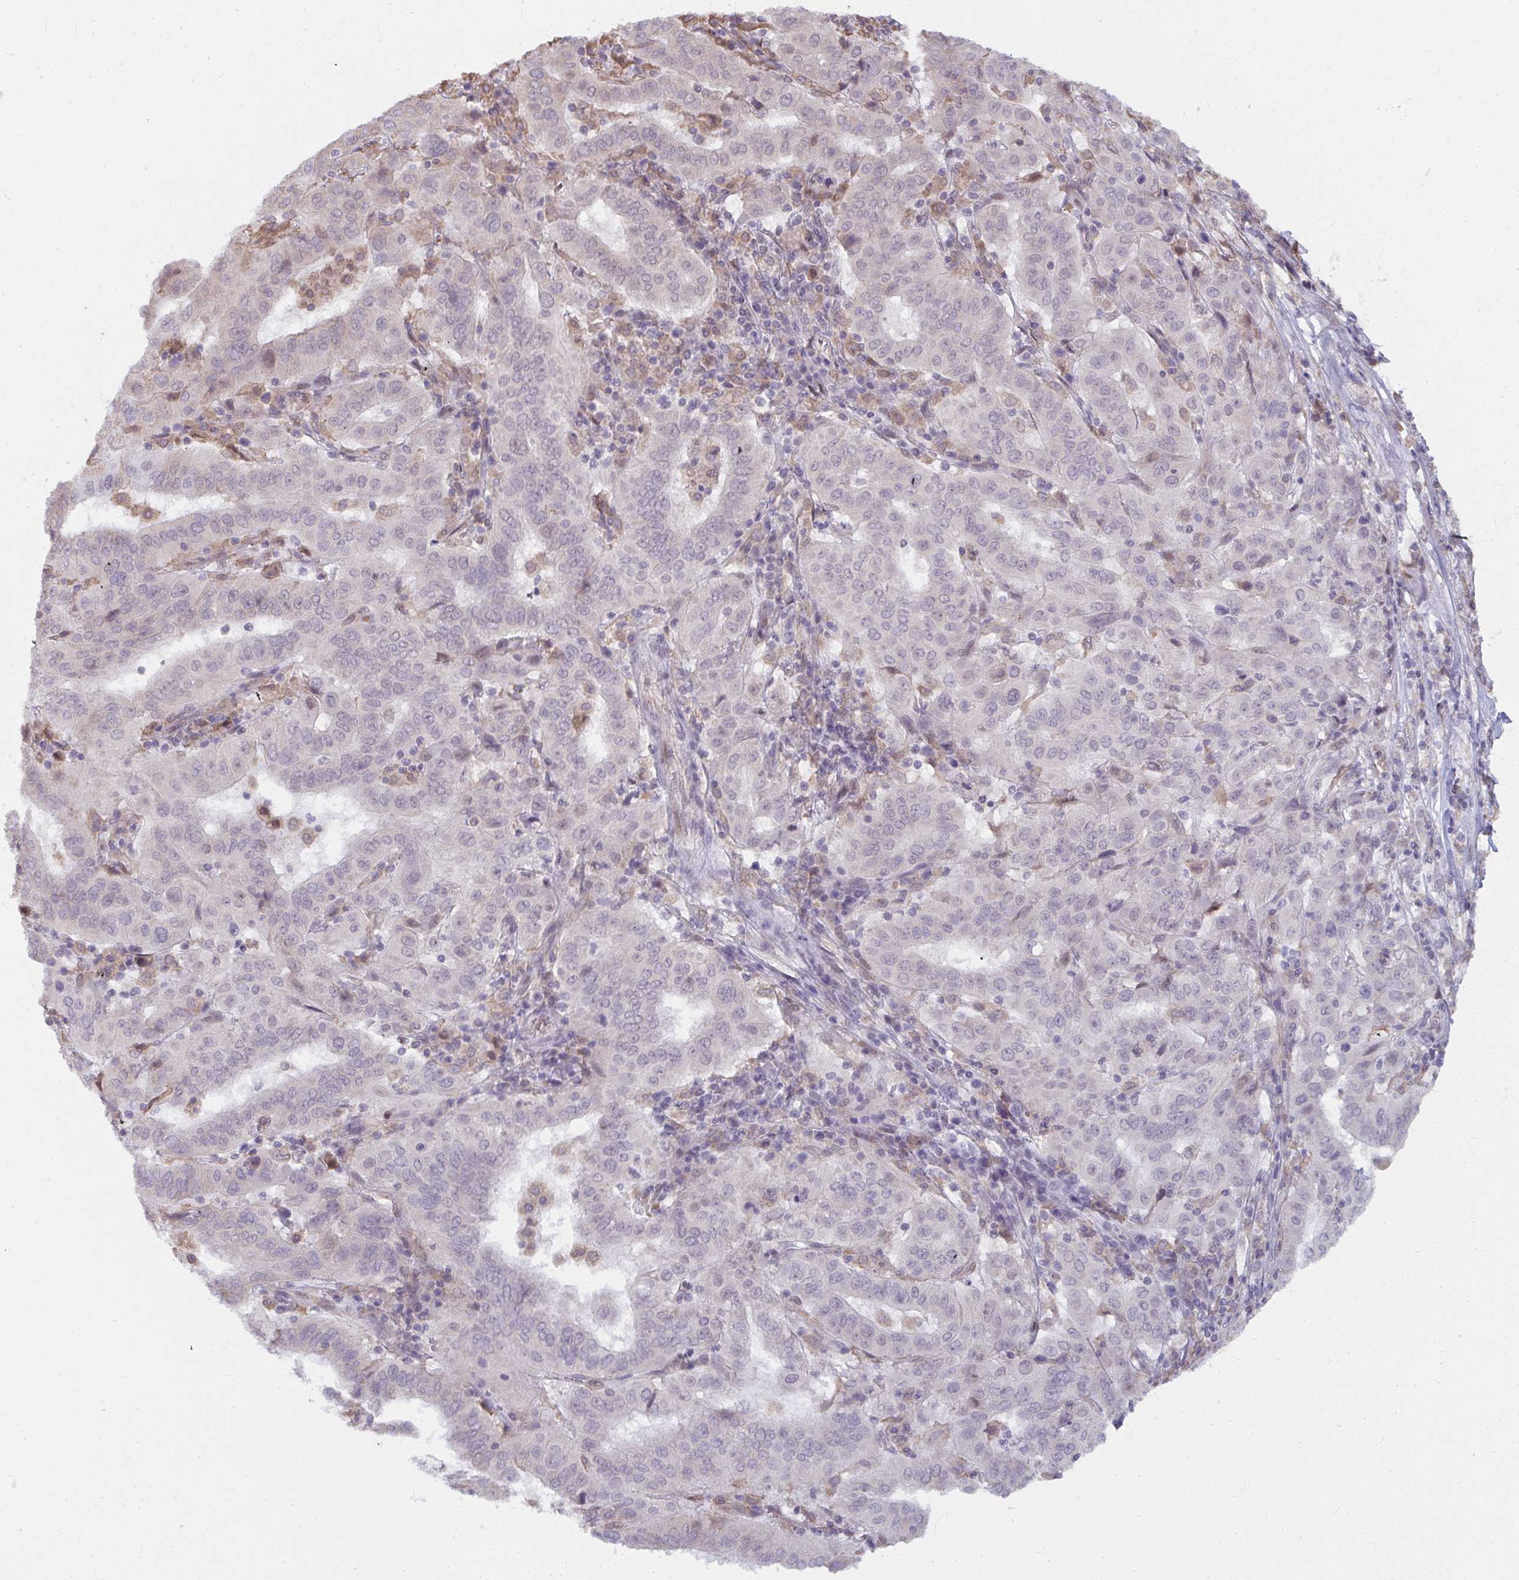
{"staining": {"intensity": "negative", "quantity": "none", "location": "none"}, "tissue": "pancreatic cancer", "cell_type": "Tumor cells", "image_type": "cancer", "snomed": [{"axis": "morphology", "description": "Adenocarcinoma, NOS"}, {"axis": "topography", "description": "Pancreas"}], "caption": "The histopathology image demonstrates no staining of tumor cells in pancreatic adenocarcinoma. Brightfield microscopy of IHC stained with DAB (3,3'-diaminobenzidine) (brown) and hematoxylin (blue), captured at high magnification.", "gene": "NMNAT1", "patient": {"sex": "male", "age": 63}}